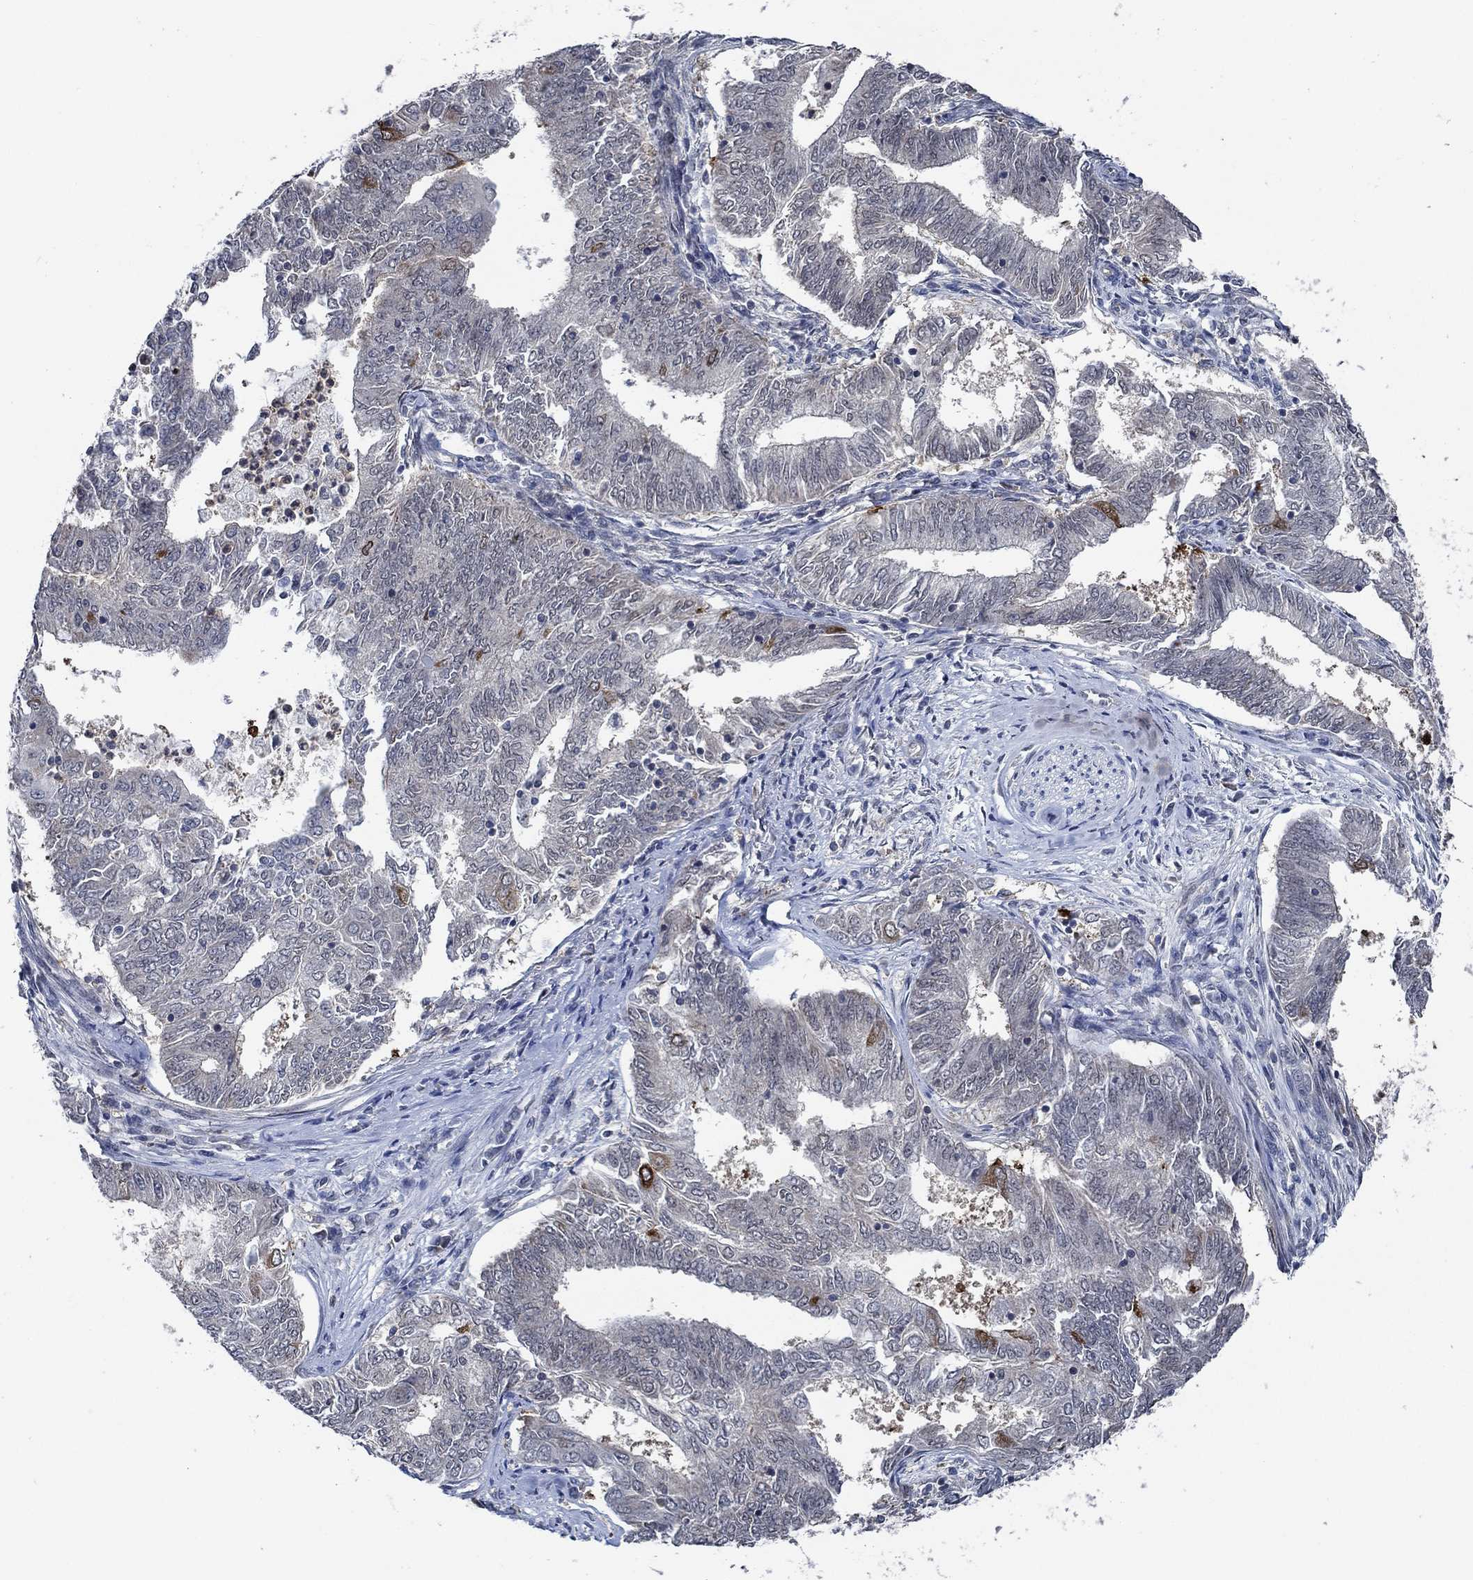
{"staining": {"intensity": "strong", "quantity": "<25%", "location": "cytoplasmic/membranous"}, "tissue": "endometrial cancer", "cell_type": "Tumor cells", "image_type": "cancer", "snomed": [{"axis": "morphology", "description": "Adenocarcinoma, NOS"}, {"axis": "topography", "description": "Endometrium"}], "caption": "An image of endometrial cancer stained for a protein displays strong cytoplasmic/membranous brown staining in tumor cells.", "gene": "DACT1", "patient": {"sex": "female", "age": 62}}